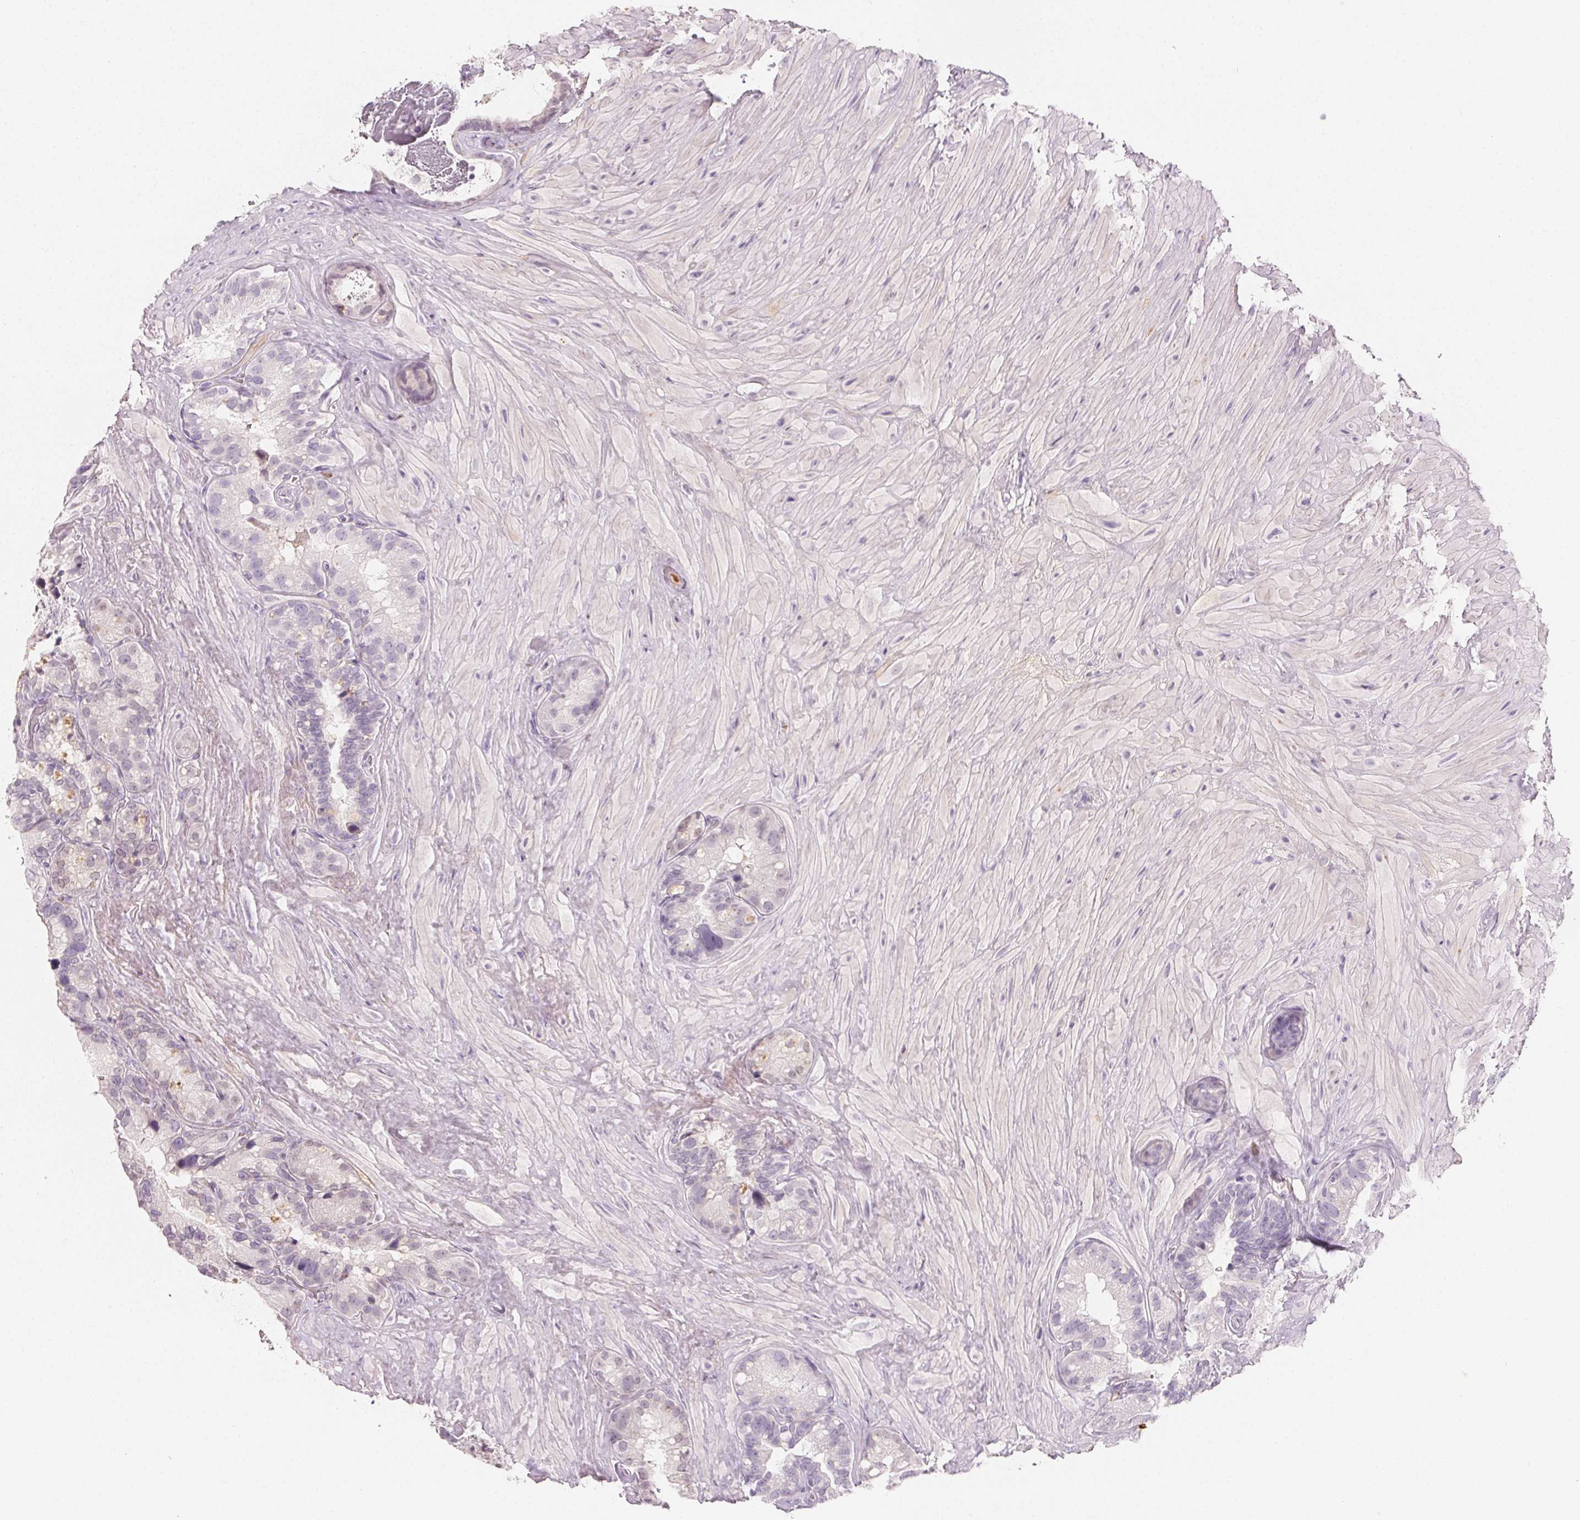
{"staining": {"intensity": "negative", "quantity": "none", "location": "none"}, "tissue": "seminal vesicle", "cell_type": "Glandular cells", "image_type": "normal", "snomed": [{"axis": "morphology", "description": "Normal tissue, NOS"}, {"axis": "topography", "description": "Seminal veicle"}], "caption": "High power microscopy photomicrograph of an immunohistochemistry (IHC) photomicrograph of normal seminal vesicle, revealing no significant positivity in glandular cells.", "gene": "AFM", "patient": {"sex": "male", "age": 60}}